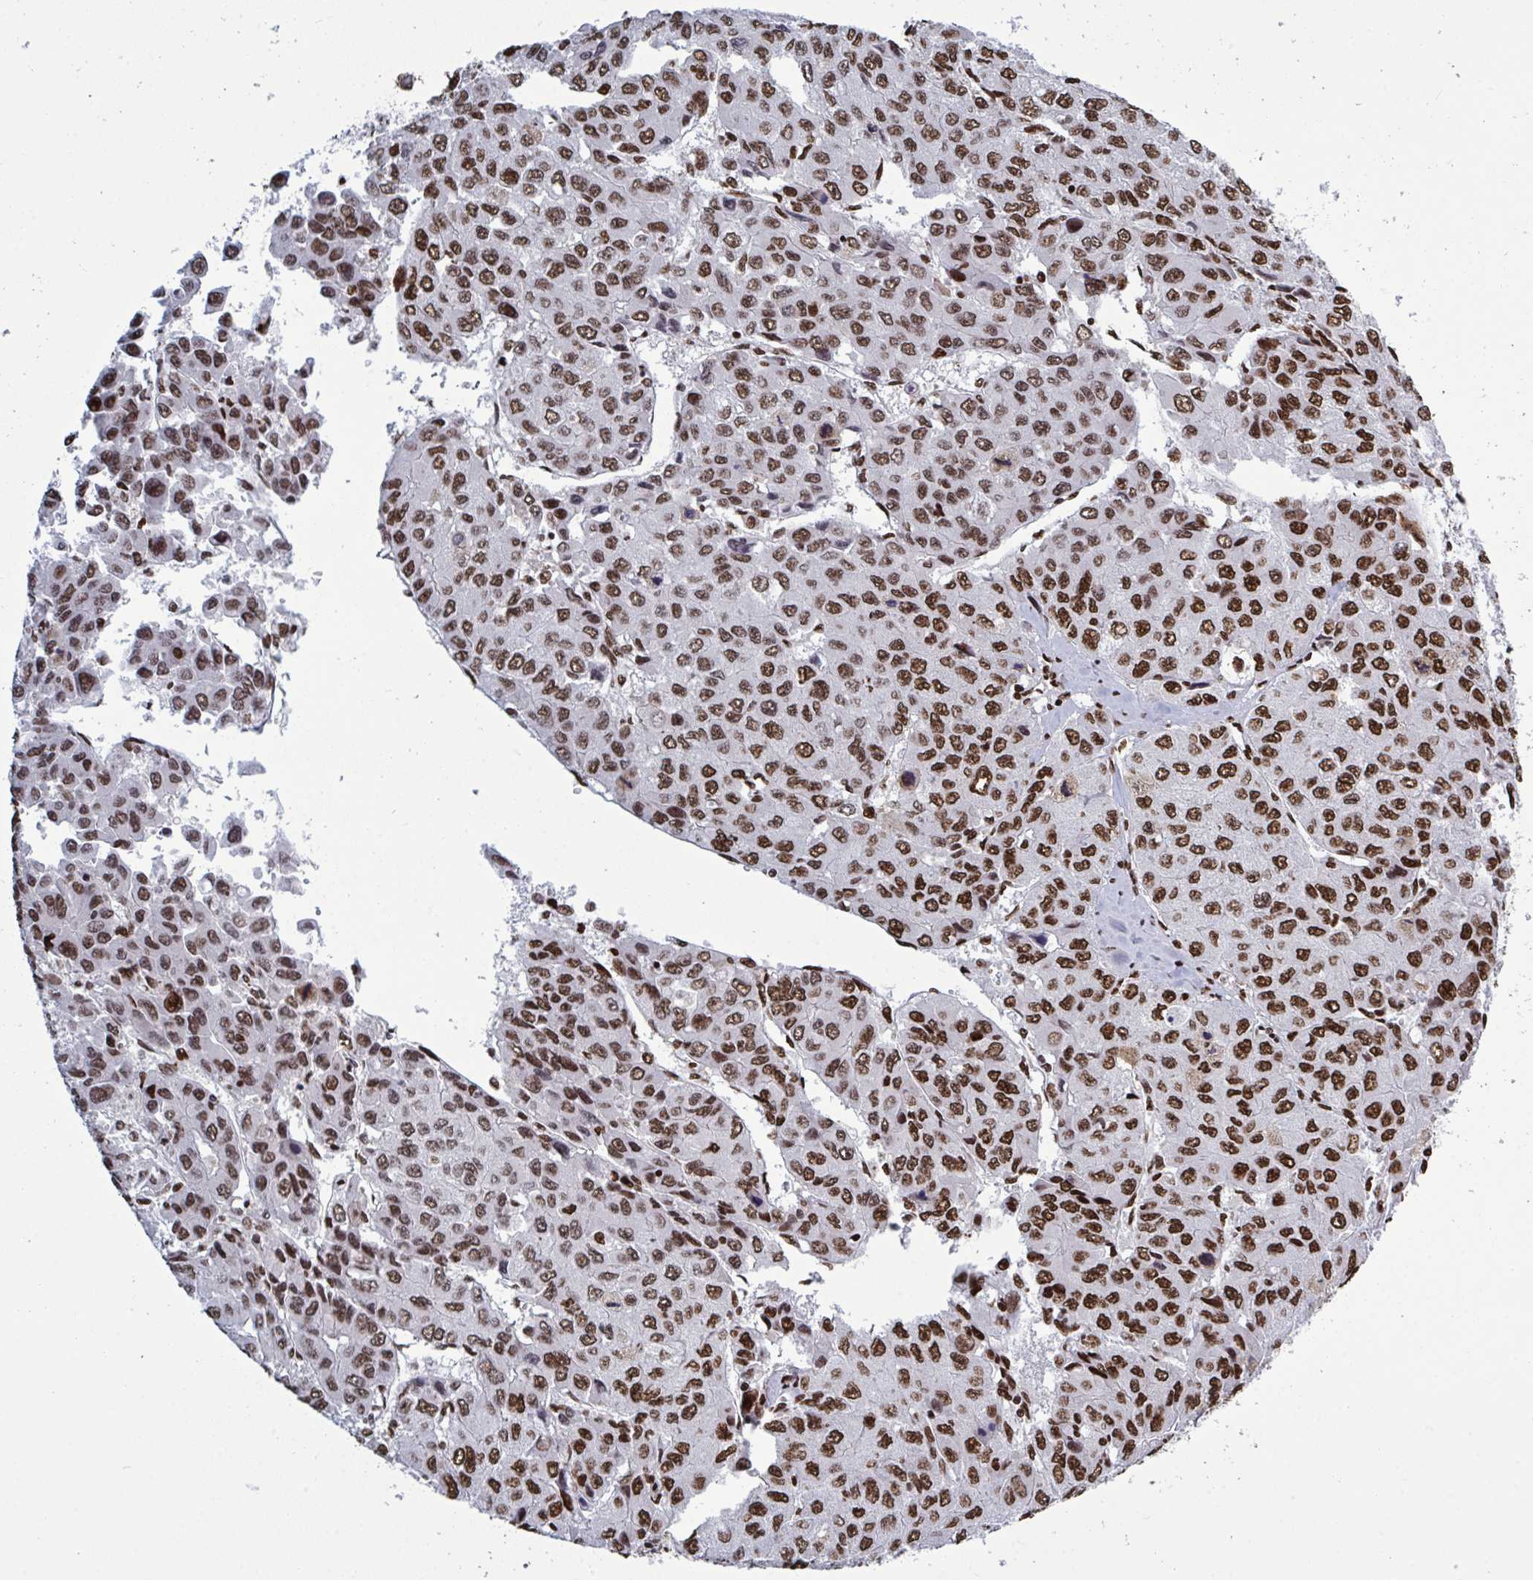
{"staining": {"intensity": "strong", "quantity": ">75%", "location": "nuclear"}, "tissue": "liver cancer", "cell_type": "Tumor cells", "image_type": "cancer", "snomed": [{"axis": "morphology", "description": "Carcinoma, Hepatocellular, NOS"}, {"axis": "topography", "description": "Liver"}], "caption": "The micrograph reveals a brown stain indicating the presence of a protein in the nuclear of tumor cells in hepatocellular carcinoma (liver).", "gene": "ZNF607", "patient": {"sex": "female", "age": 66}}